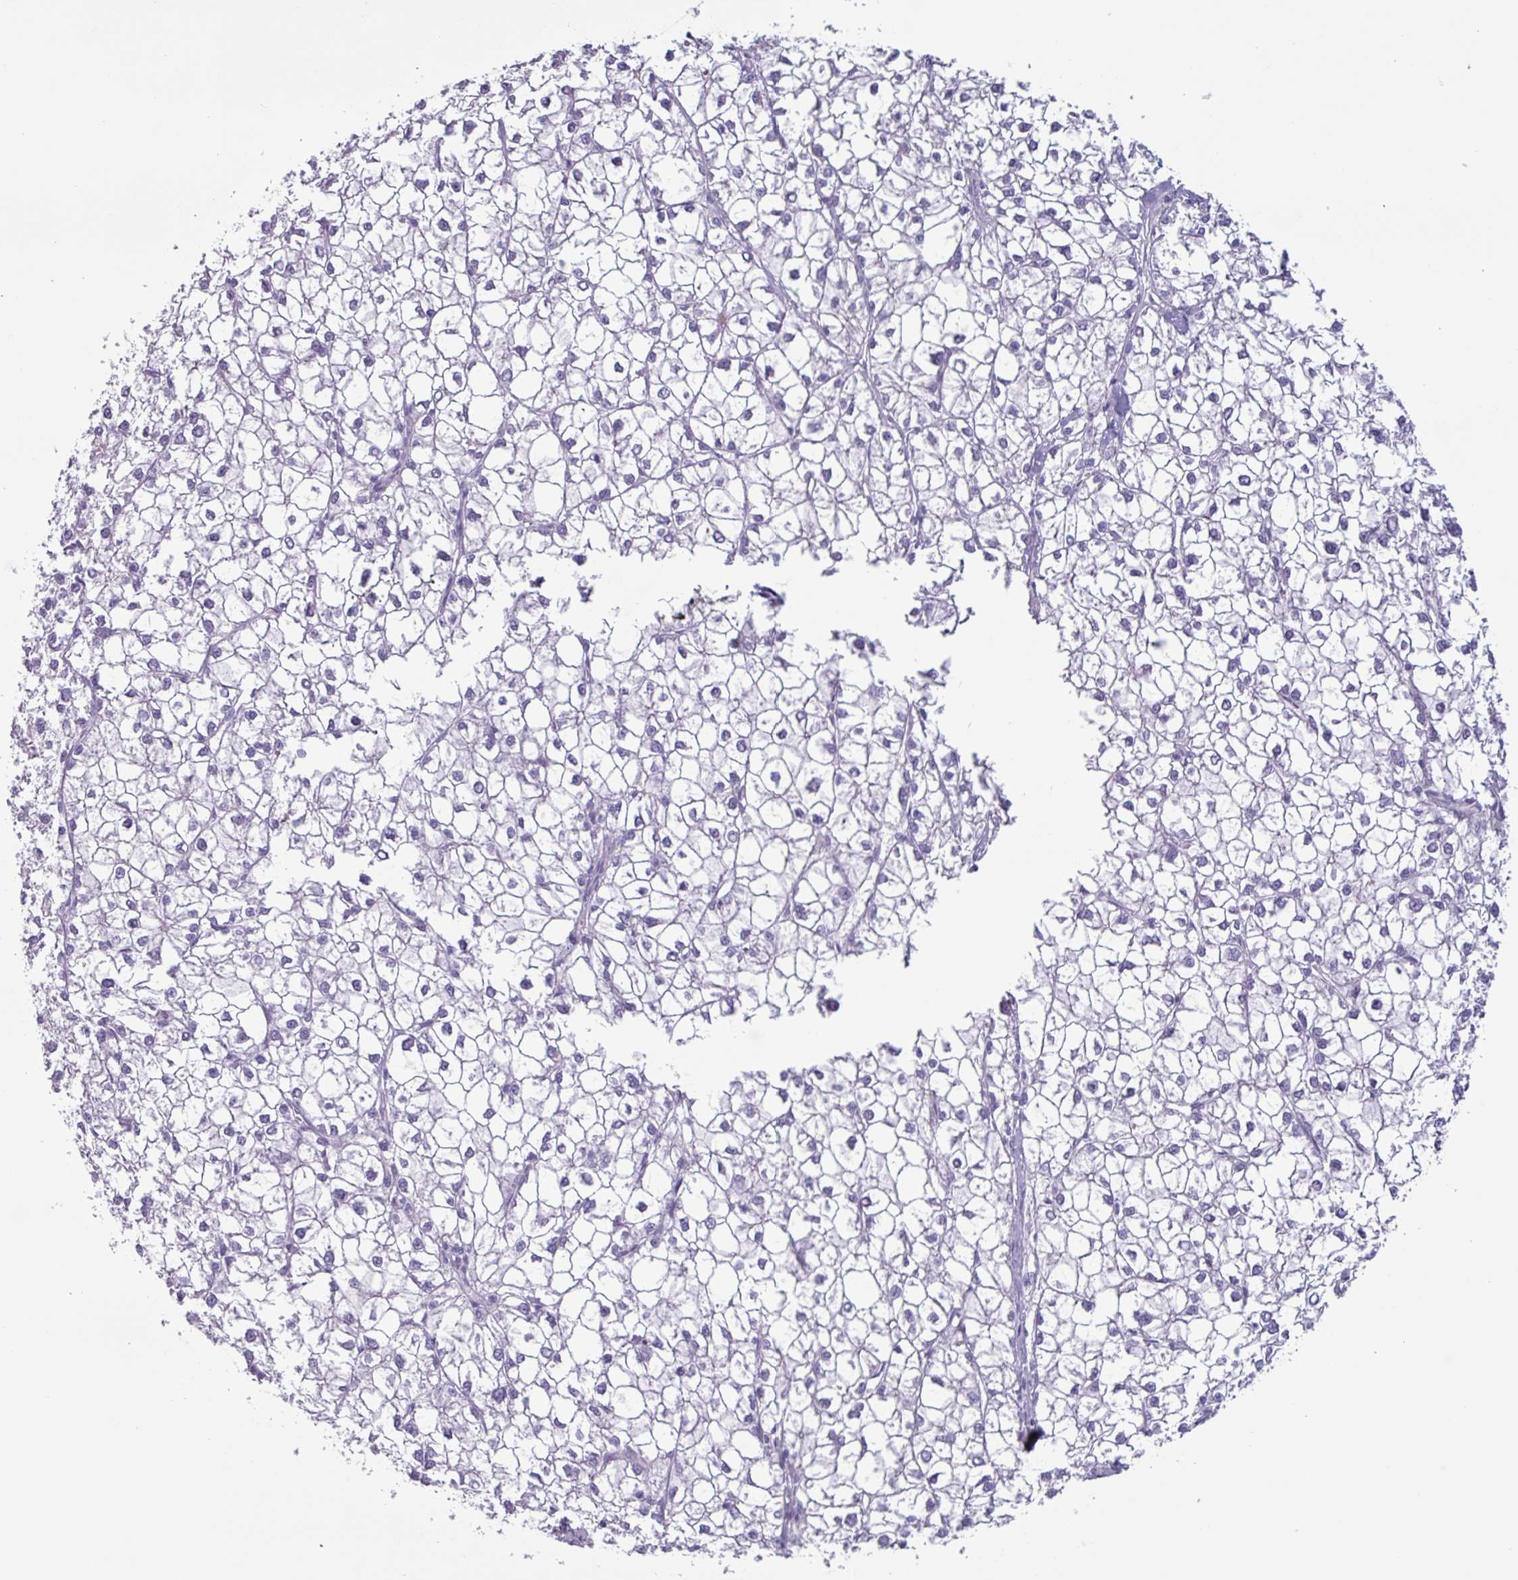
{"staining": {"intensity": "negative", "quantity": "none", "location": "none"}, "tissue": "liver cancer", "cell_type": "Tumor cells", "image_type": "cancer", "snomed": [{"axis": "morphology", "description": "Carcinoma, Hepatocellular, NOS"}, {"axis": "topography", "description": "Liver"}], "caption": "Immunohistochemistry (IHC) of human liver cancer (hepatocellular carcinoma) reveals no staining in tumor cells.", "gene": "ADGRE1", "patient": {"sex": "female", "age": 43}}